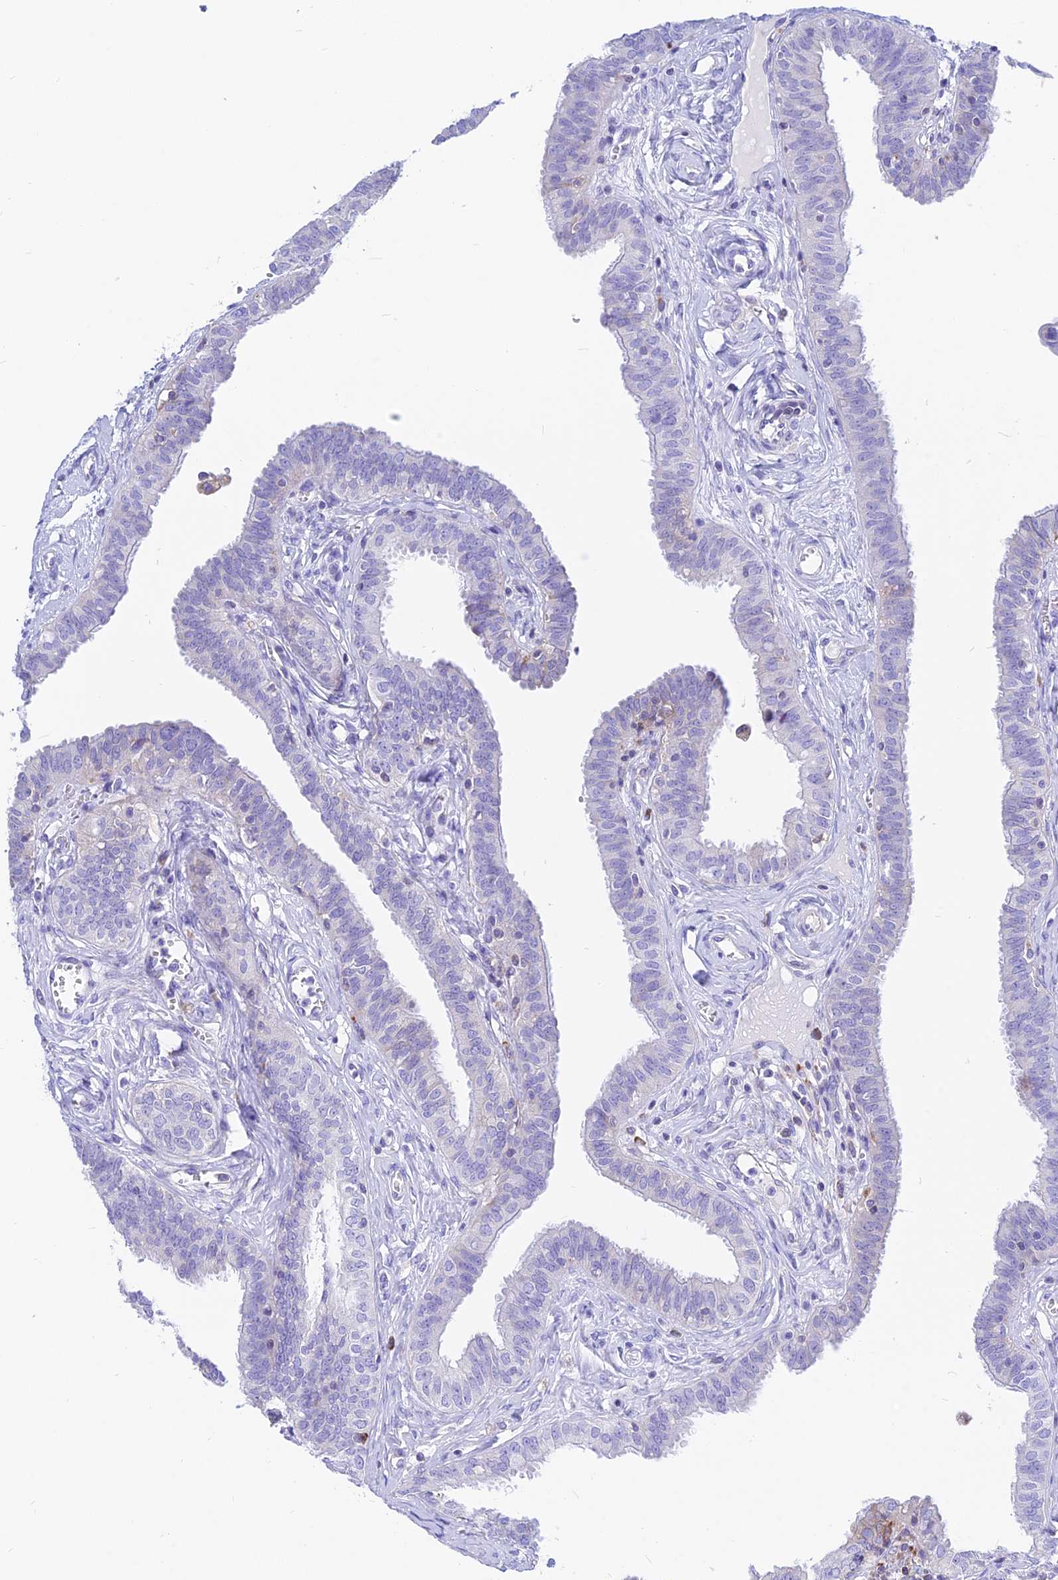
{"staining": {"intensity": "negative", "quantity": "none", "location": "none"}, "tissue": "fallopian tube", "cell_type": "Glandular cells", "image_type": "normal", "snomed": [{"axis": "morphology", "description": "Normal tissue, NOS"}, {"axis": "morphology", "description": "Carcinoma, NOS"}, {"axis": "topography", "description": "Fallopian tube"}, {"axis": "topography", "description": "Ovary"}], "caption": "This is a histopathology image of IHC staining of normal fallopian tube, which shows no staining in glandular cells.", "gene": "CNOT6", "patient": {"sex": "female", "age": 59}}